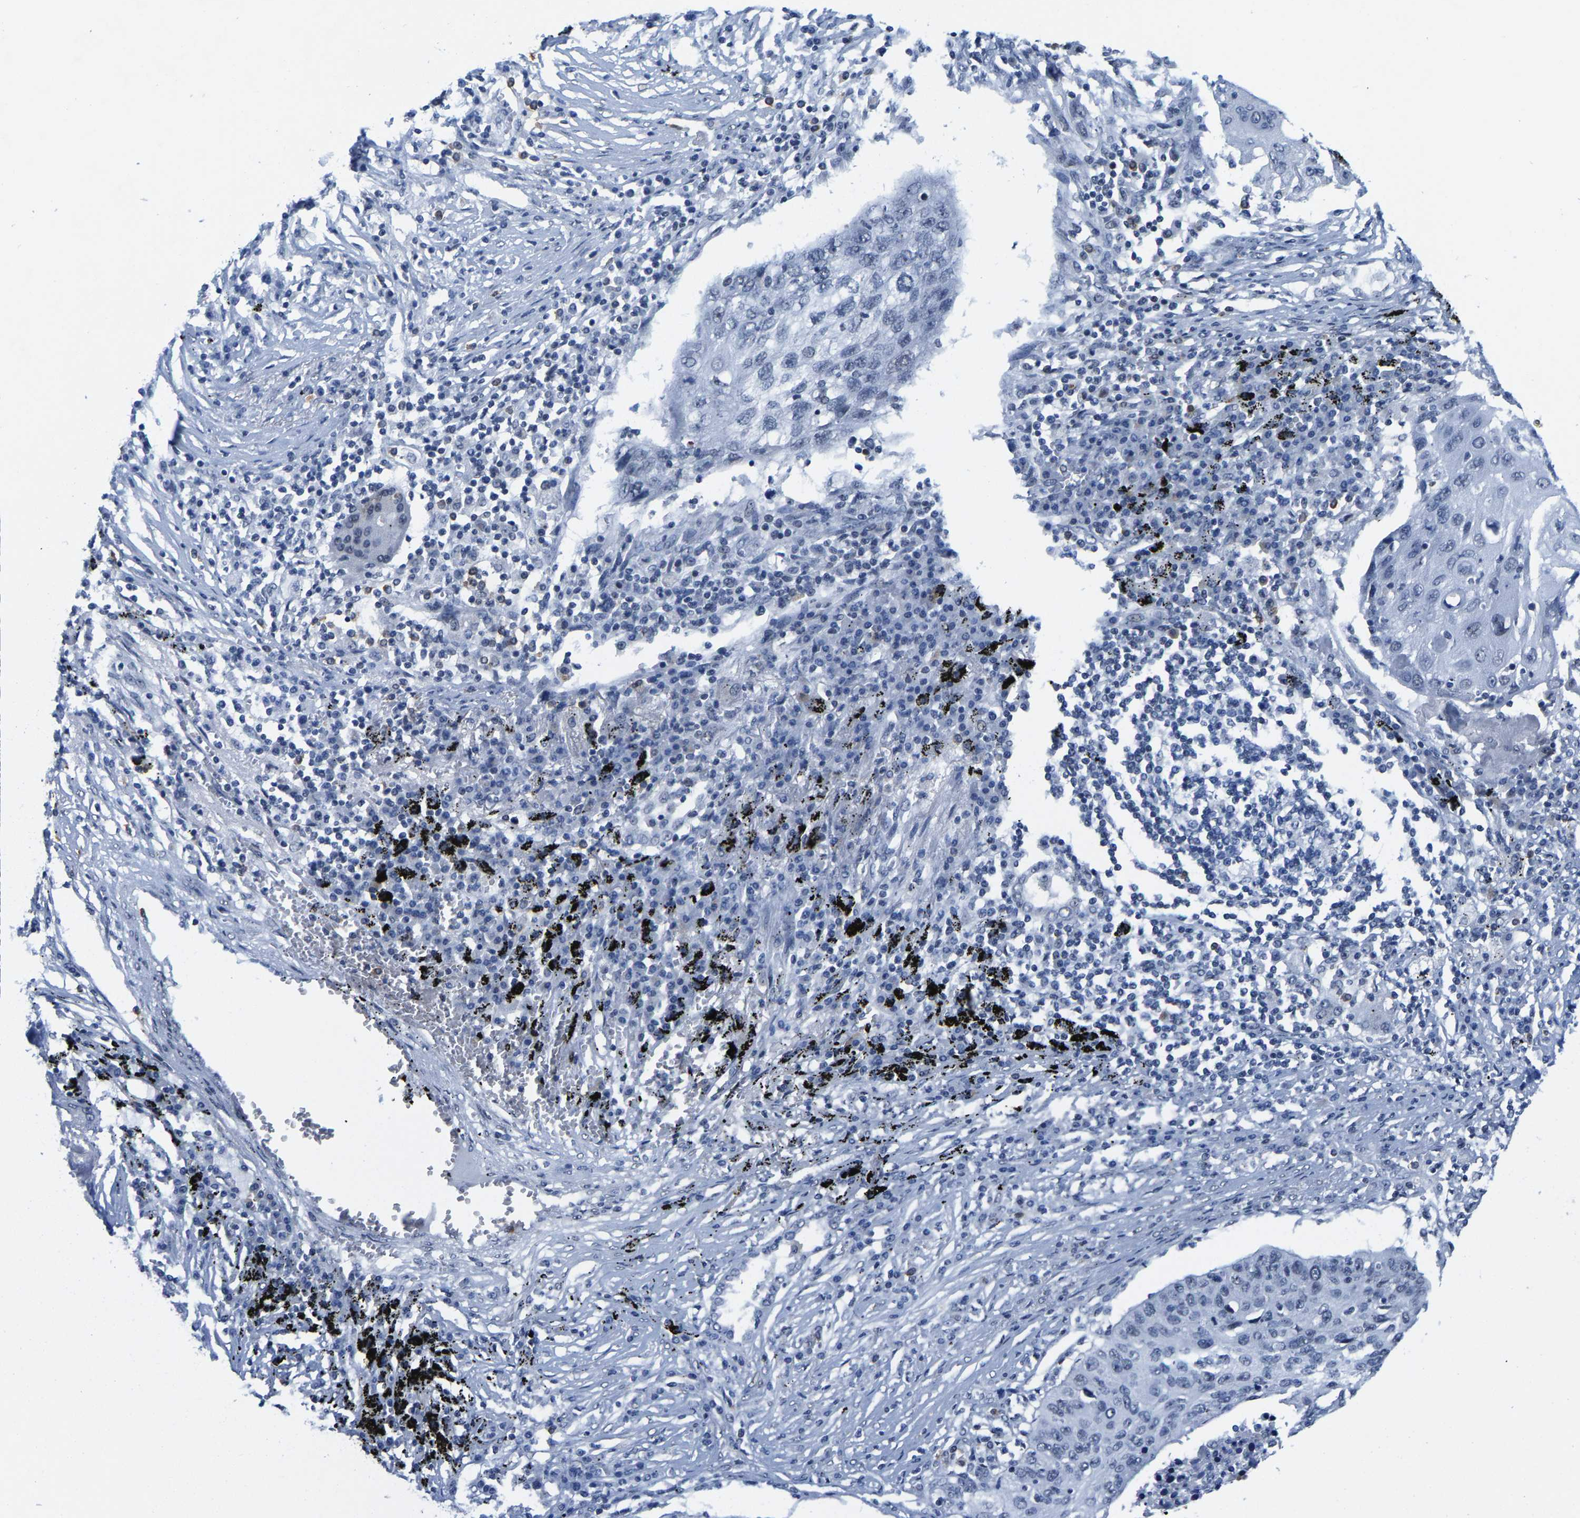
{"staining": {"intensity": "negative", "quantity": "none", "location": "none"}, "tissue": "lung cancer", "cell_type": "Tumor cells", "image_type": "cancer", "snomed": [{"axis": "morphology", "description": "Squamous cell carcinoma, NOS"}, {"axis": "topography", "description": "Lung"}], "caption": "The immunohistochemistry micrograph has no significant staining in tumor cells of lung cancer (squamous cell carcinoma) tissue.", "gene": "SETD1B", "patient": {"sex": "female", "age": 63}}